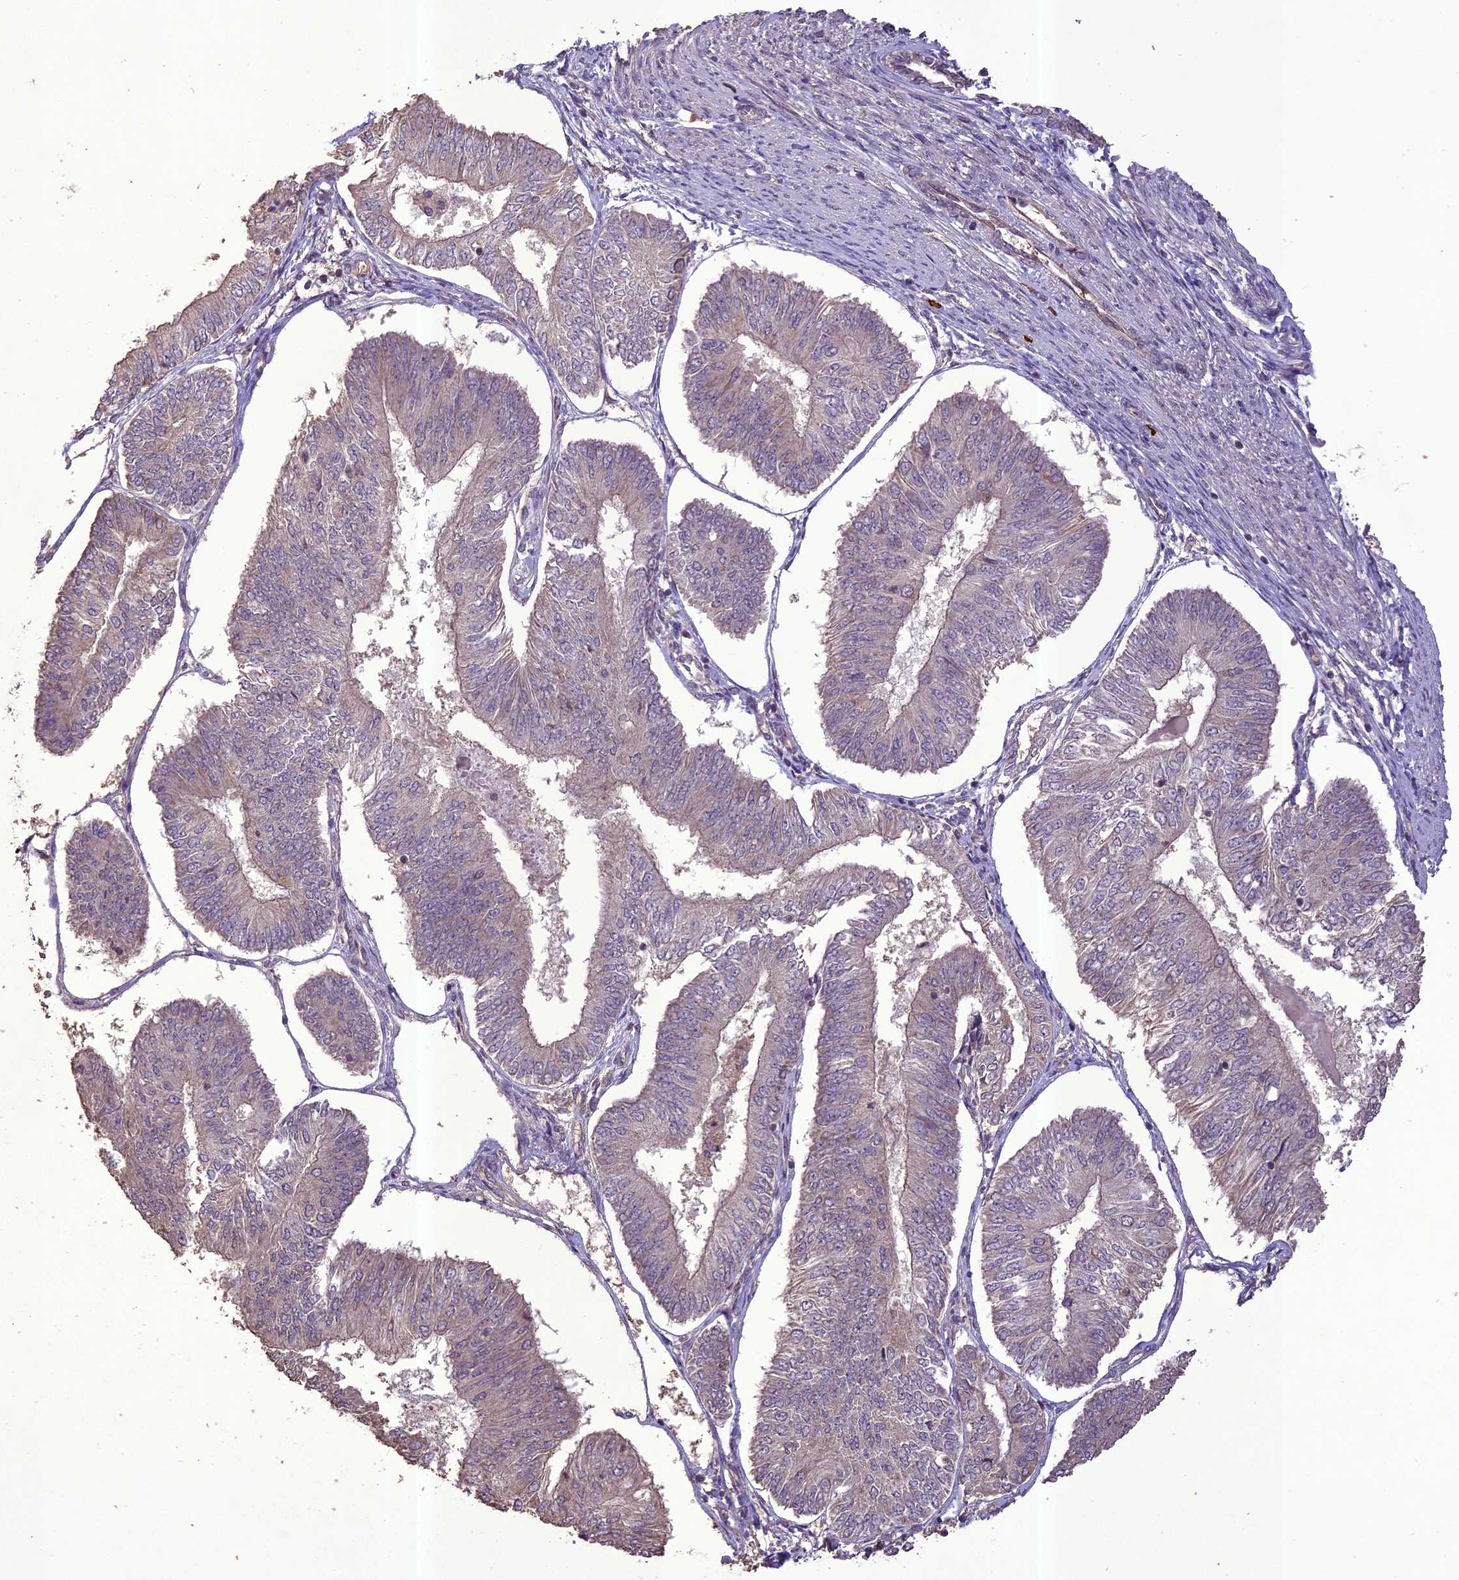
{"staining": {"intensity": "negative", "quantity": "none", "location": "none"}, "tissue": "endometrial cancer", "cell_type": "Tumor cells", "image_type": "cancer", "snomed": [{"axis": "morphology", "description": "Adenocarcinoma, NOS"}, {"axis": "topography", "description": "Endometrium"}], "caption": "Human endometrial cancer stained for a protein using immunohistochemistry displays no positivity in tumor cells.", "gene": "TIGD7", "patient": {"sex": "female", "age": 58}}